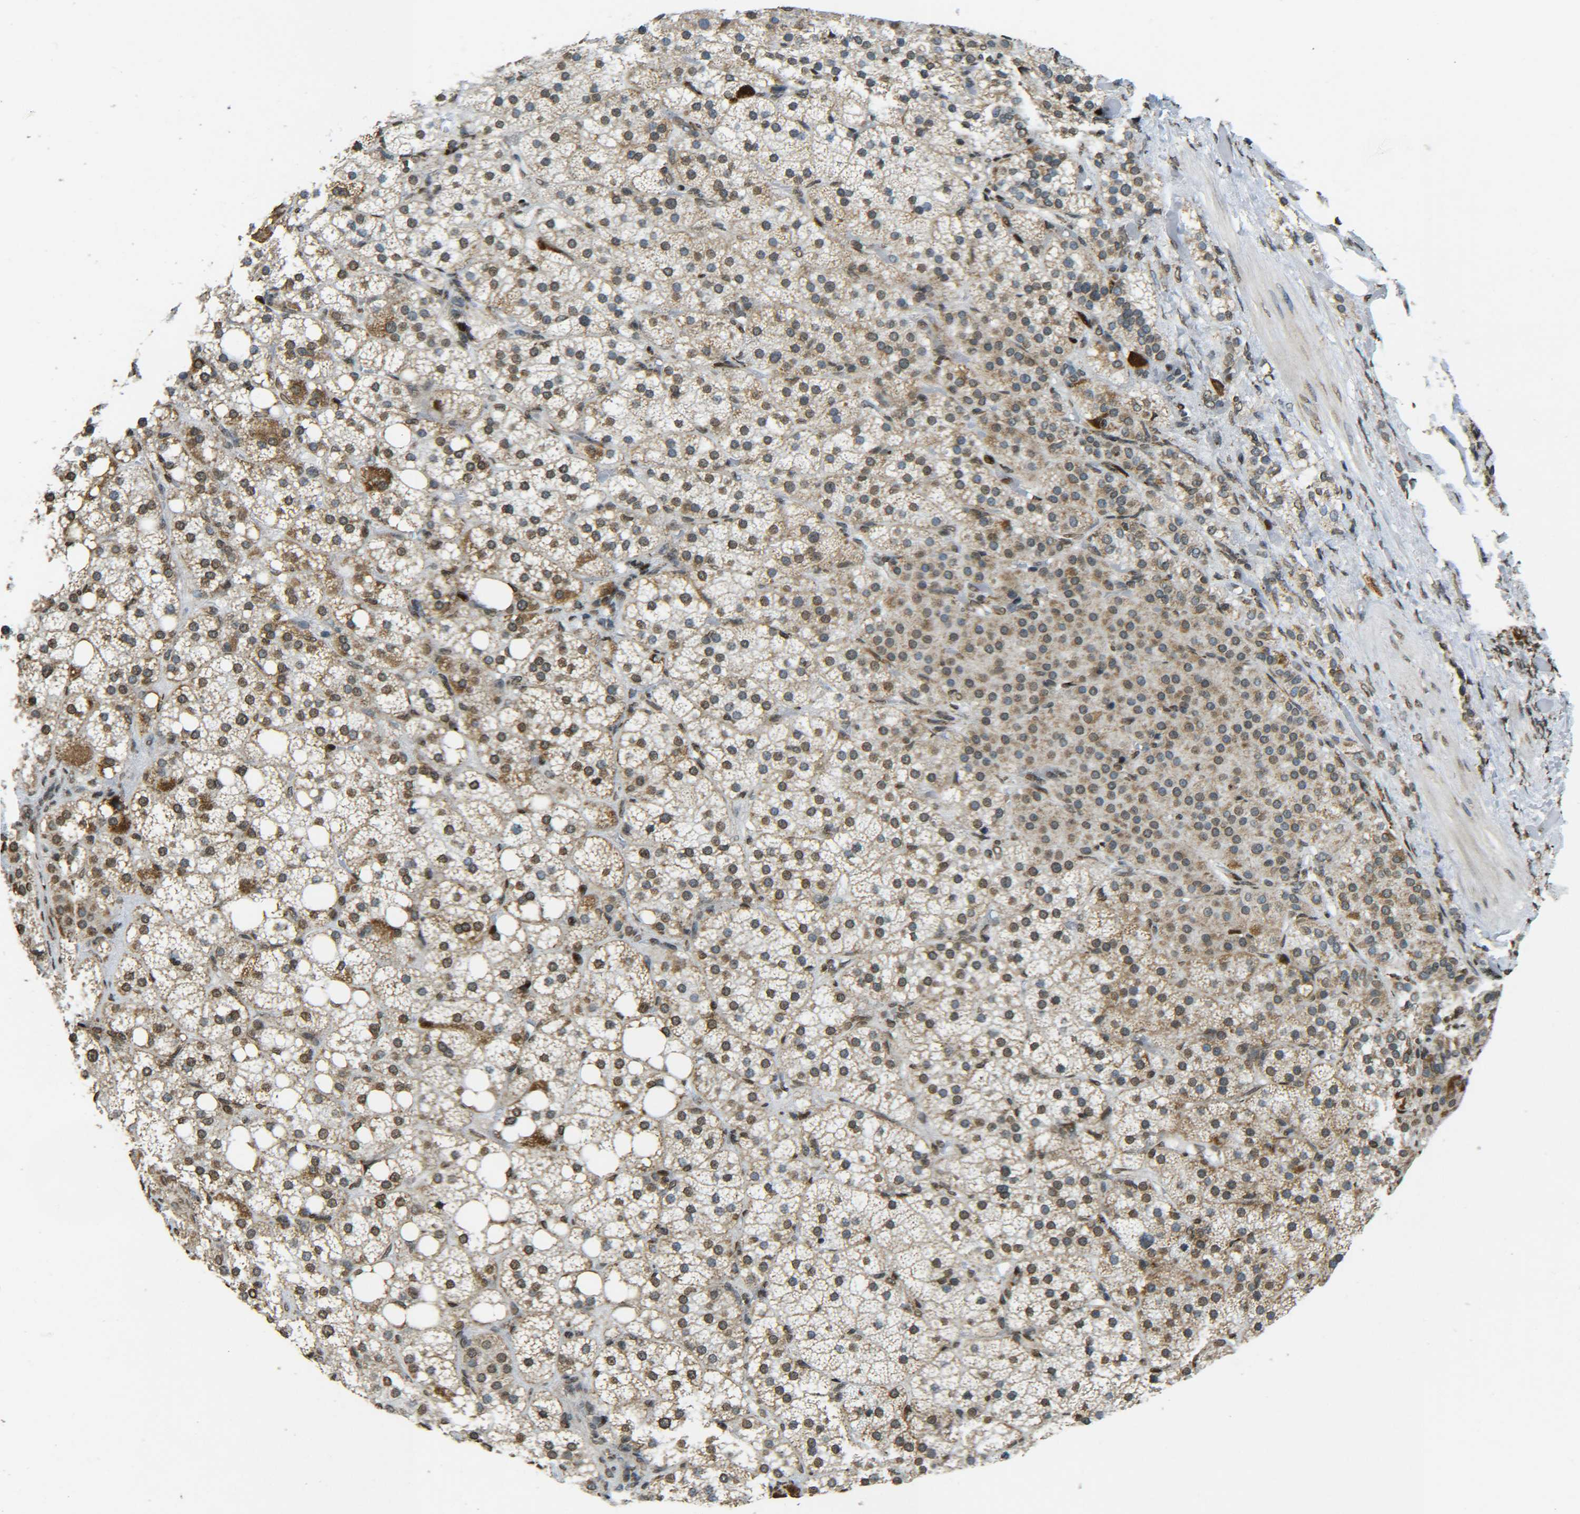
{"staining": {"intensity": "moderate", "quantity": ">75%", "location": "cytoplasmic/membranous,nuclear"}, "tissue": "adrenal gland", "cell_type": "Glandular cells", "image_type": "normal", "snomed": [{"axis": "morphology", "description": "Normal tissue, NOS"}, {"axis": "topography", "description": "Adrenal gland"}], "caption": "The photomicrograph demonstrates immunohistochemical staining of benign adrenal gland. There is moderate cytoplasmic/membranous,nuclear expression is seen in about >75% of glandular cells.", "gene": "NEUROG2", "patient": {"sex": "female", "age": 59}}